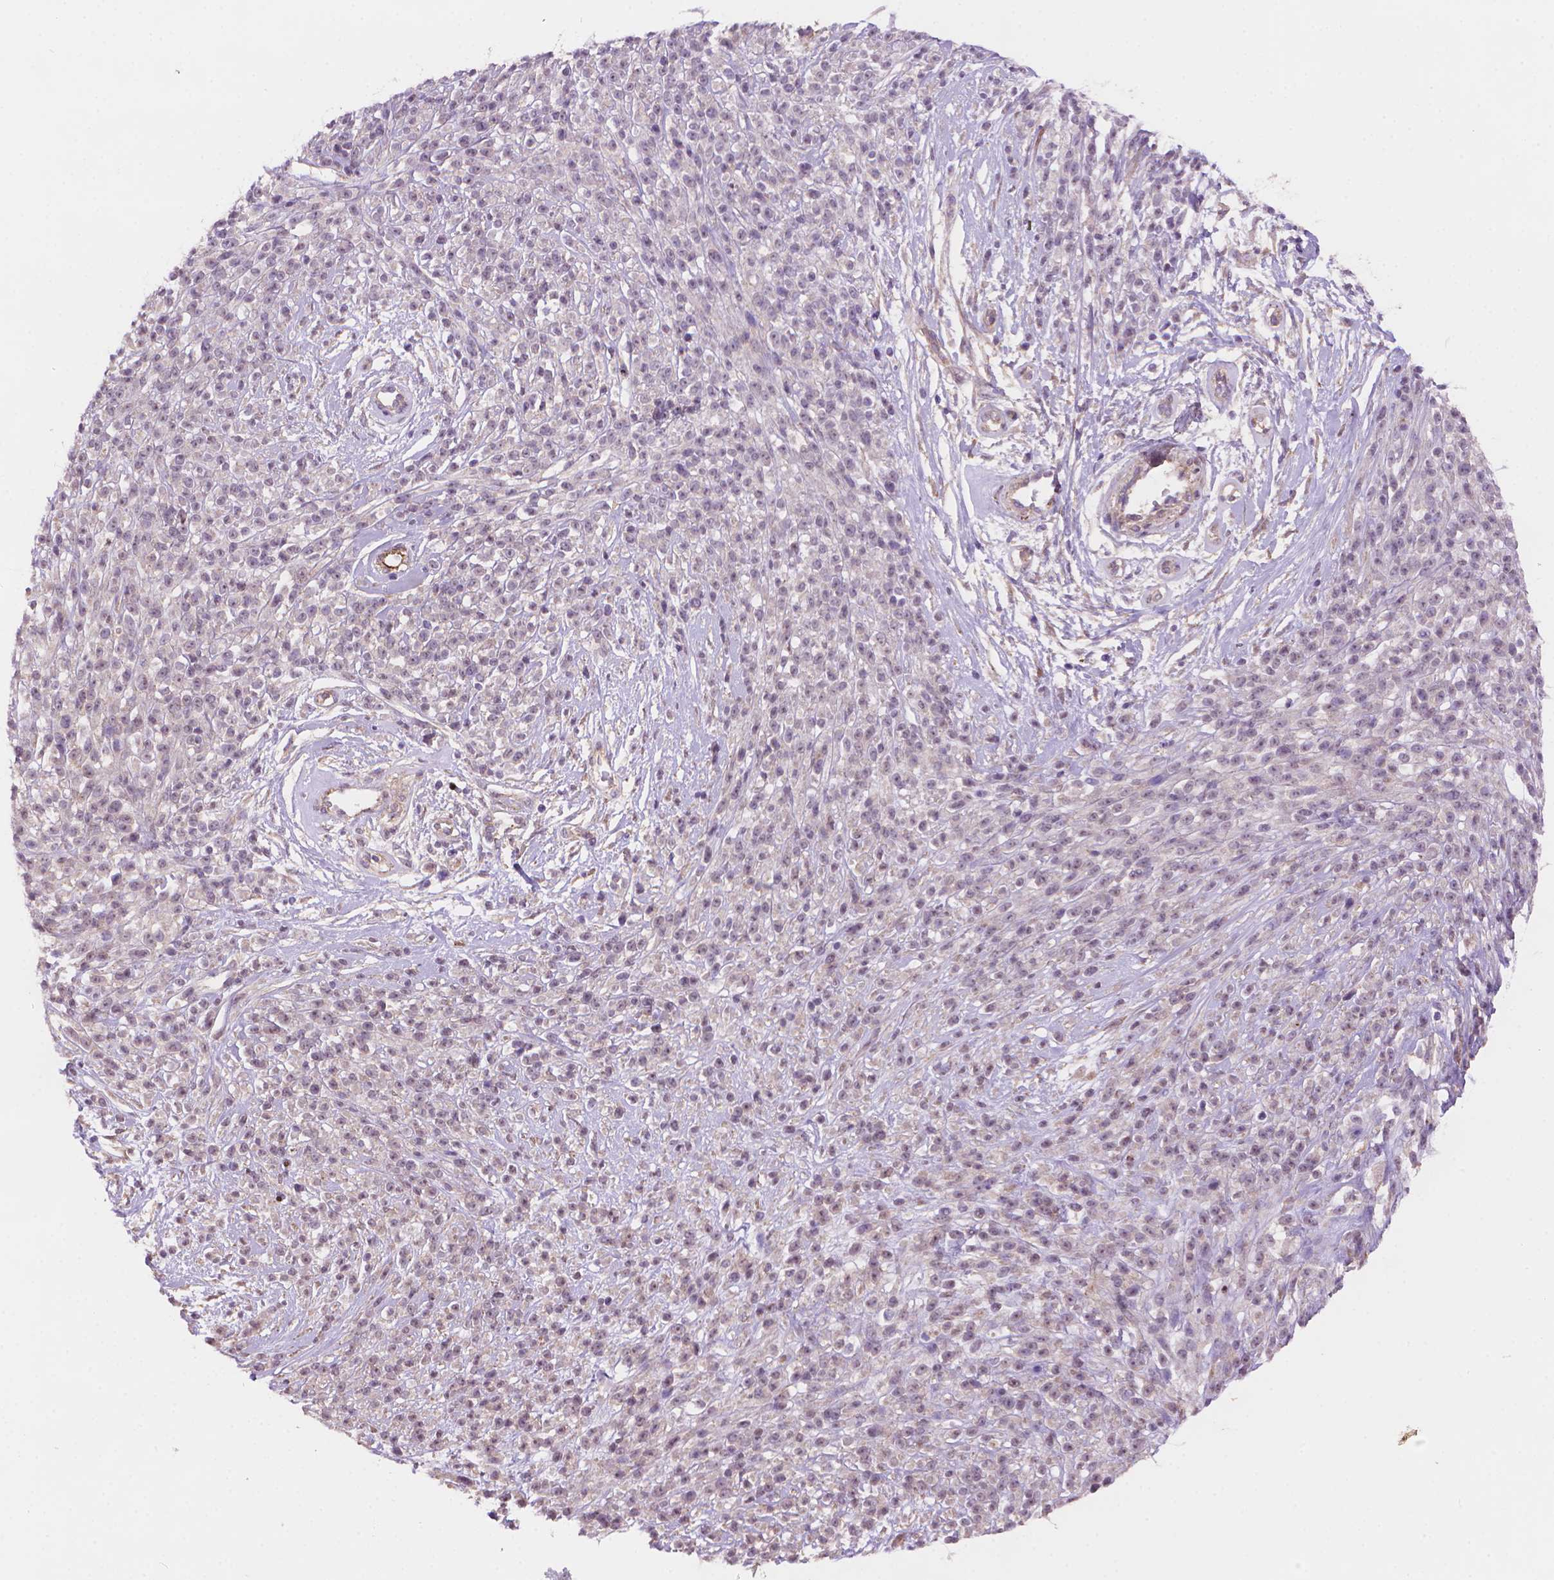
{"staining": {"intensity": "negative", "quantity": "none", "location": "none"}, "tissue": "melanoma", "cell_type": "Tumor cells", "image_type": "cancer", "snomed": [{"axis": "morphology", "description": "Malignant melanoma, NOS"}, {"axis": "topography", "description": "Skin"}, {"axis": "topography", "description": "Skin of trunk"}], "caption": "The histopathology image exhibits no staining of tumor cells in malignant melanoma.", "gene": "AMMECR1", "patient": {"sex": "male", "age": 74}}